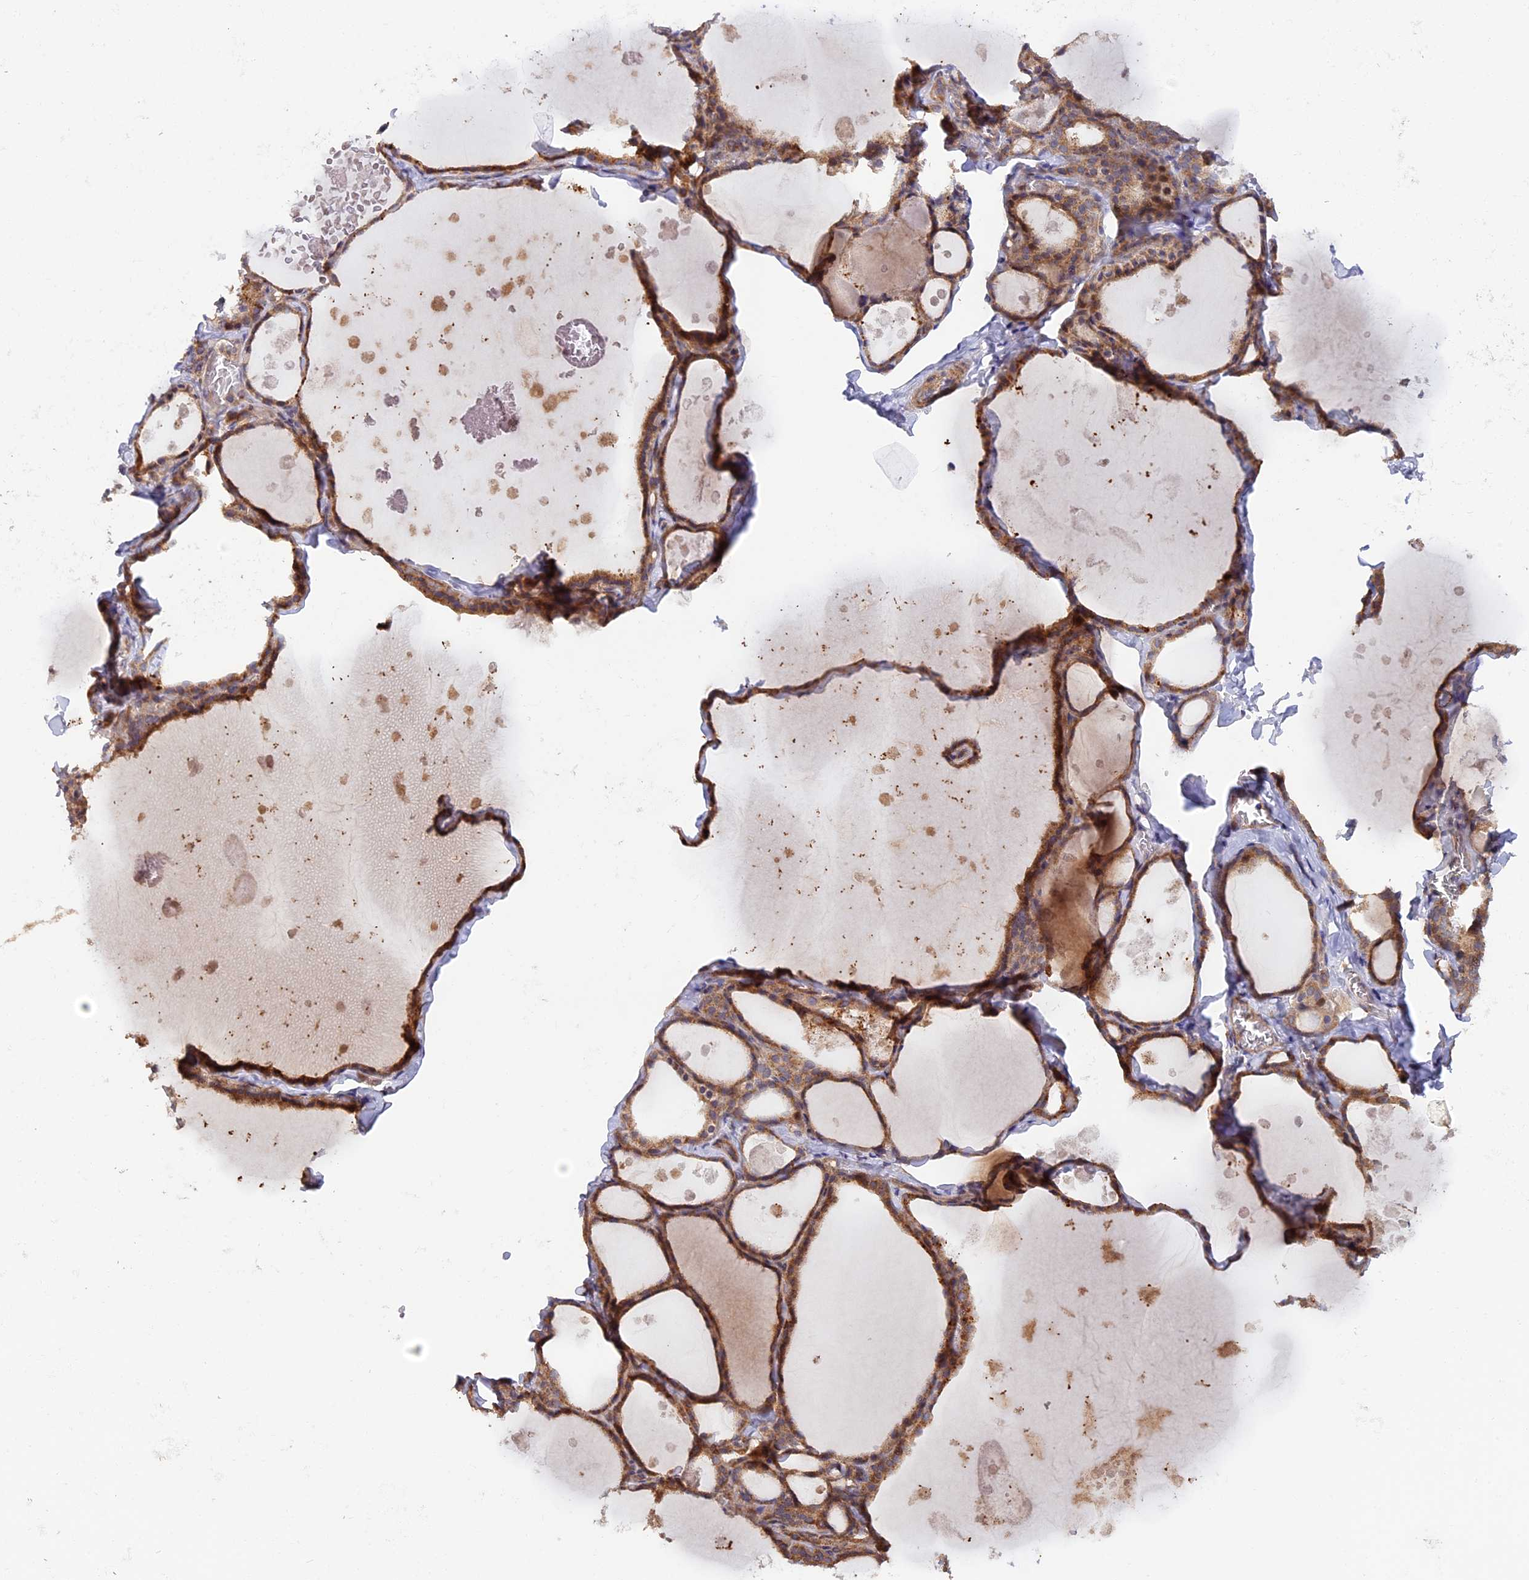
{"staining": {"intensity": "moderate", "quantity": ">75%", "location": "cytoplasmic/membranous"}, "tissue": "thyroid gland", "cell_type": "Glandular cells", "image_type": "normal", "snomed": [{"axis": "morphology", "description": "Normal tissue, NOS"}, {"axis": "topography", "description": "Thyroid gland"}], "caption": "High-power microscopy captured an immunohistochemistry photomicrograph of unremarkable thyroid gland, revealing moderate cytoplasmic/membranous expression in about >75% of glandular cells. (DAB IHC with brightfield microscopy, high magnification).", "gene": "FERMT1", "patient": {"sex": "male", "age": 56}}